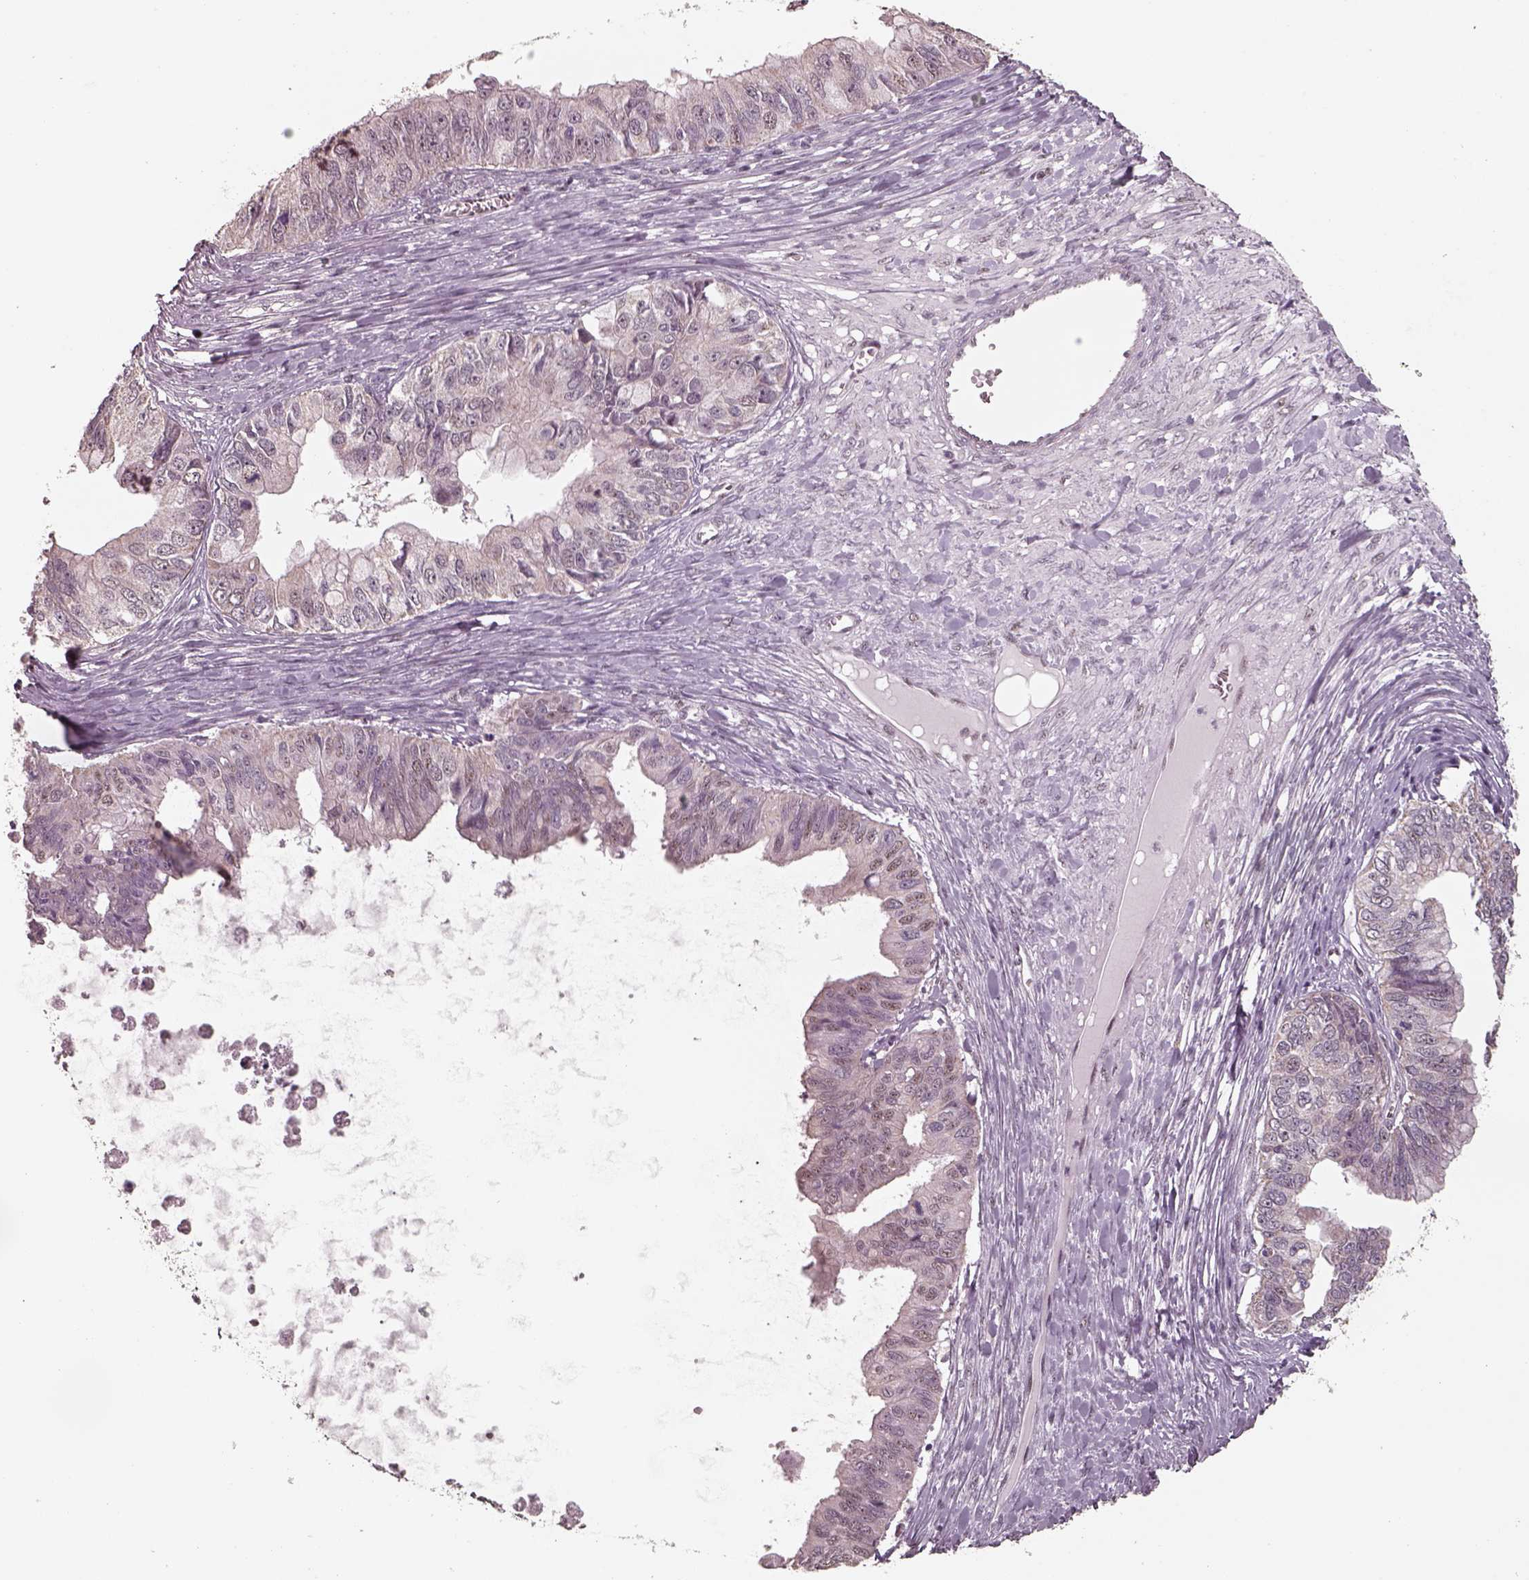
{"staining": {"intensity": "weak", "quantity": "<25%", "location": "nuclear"}, "tissue": "ovarian cancer", "cell_type": "Tumor cells", "image_type": "cancer", "snomed": [{"axis": "morphology", "description": "Cystadenocarcinoma, mucinous, NOS"}, {"axis": "topography", "description": "Ovary"}], "caption": "DAB immunohistochemical staining of human ovarian cancer (mucinous cystadenocarcinoma) displays no significant positivity in tumor cells.", "gene": "ATXN7L3", "patient": {"sex": "female", "age": 76}}